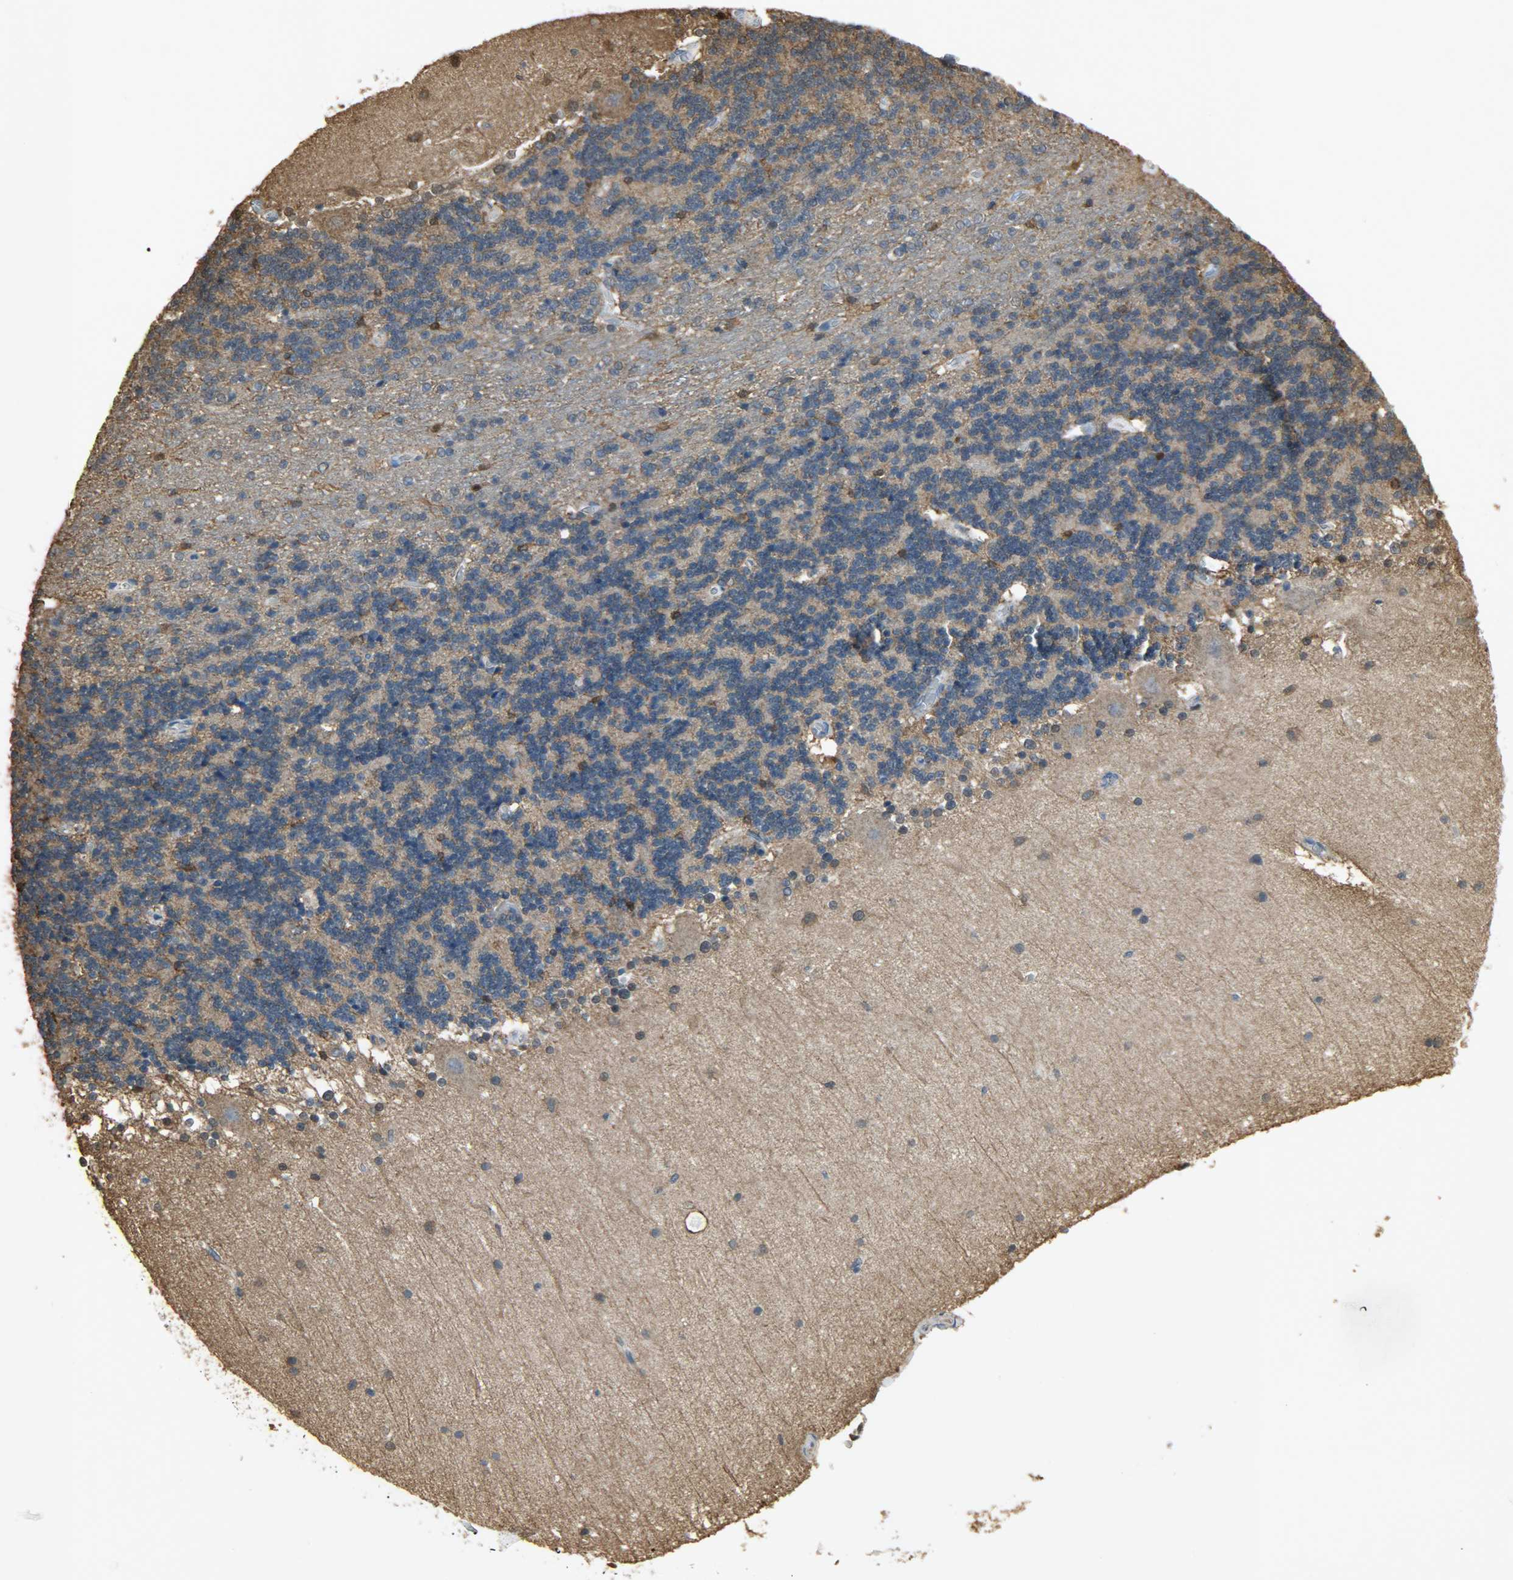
{"staining": {"intensity": "moderate", "quantity": ">75%", "location": "cytoplasmic/membranous"}, "tissue": "cerebellum", "cell_type": "Cells in granular layer", "image_type": "normal", "snomed": [{"axis": "morphology", "description": "Normal tissue, NOS"}, {"axis": "topography", "description": "Cerebellum"}], "caption": "Cells in granular layer show medium levels of moderate cytoplasmic/membranous staining in about >75% of cells in unremarkable cerebellum. The staining was performed using DAB to visualize the protein expression in brown, while the nuclei were stained in blue with hematoxylin (Magnification: 20x).", "gene": "LDHB", "patient": {"sex": "female", "age": 54}}